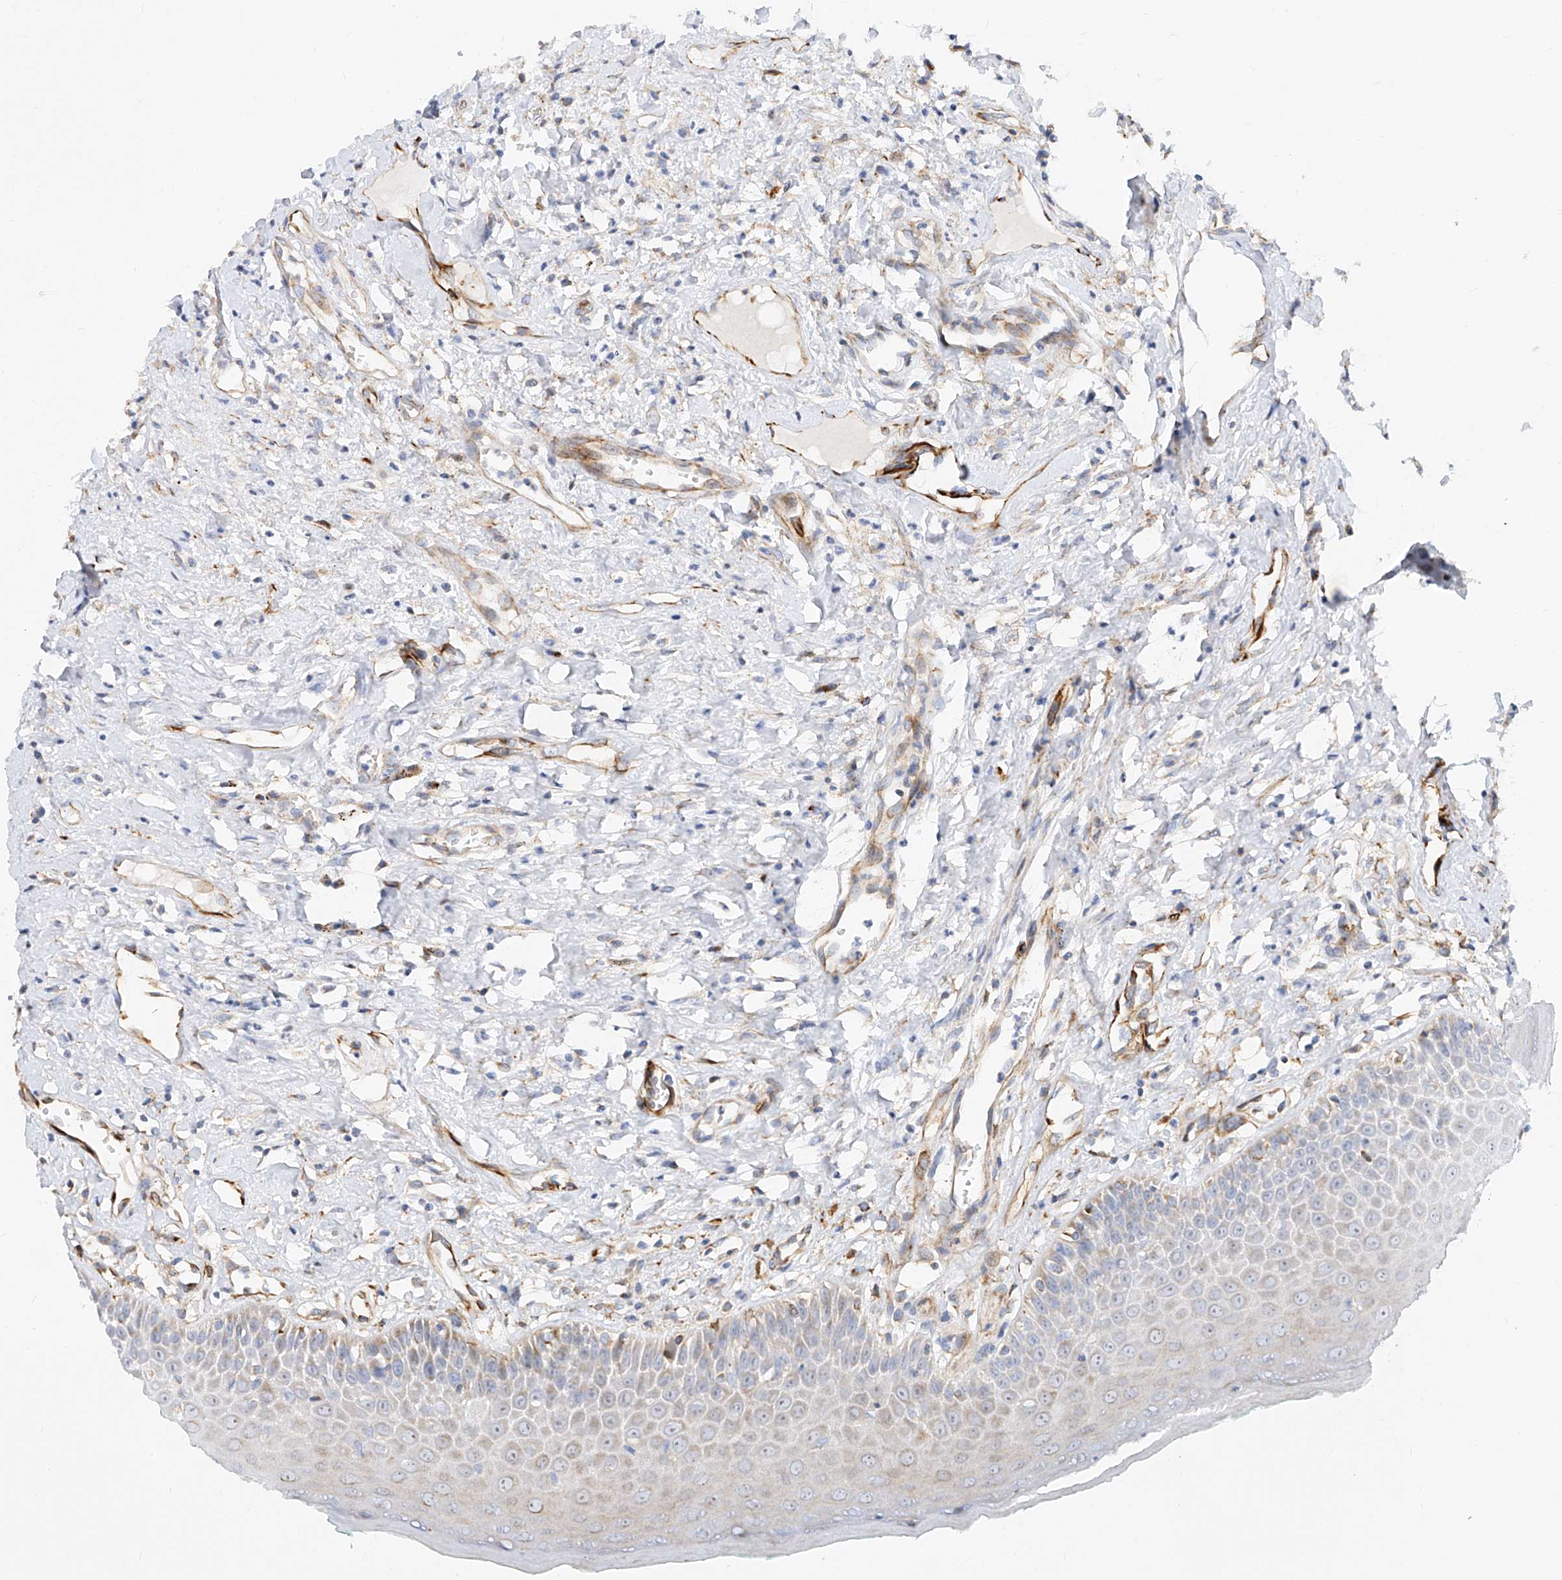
{"staining": {"intensity": "weak", "quantity": "25%-75%", "location": "cytoplasmic/membranous"}, "tissue": "oral mucosa", "cell_type": "Squamous epithelial cells", "image_type": "normal", "snomed": [{"axis": "morphology", "description": "Normal tissue, NOS"}, {"axis": "topography", "description": "Oral tissue"}], "caption": "Immunohistochemical staining of unremarkable oral mucosa shows low levels of weak cytoplasmic/membranous staining in approximately 25%-75% of squamous epithelial cells. (IHC, brightfield microscopy, high magnification).", "gene": "CST9", "patient": {"sex": "female", "age": 70}}